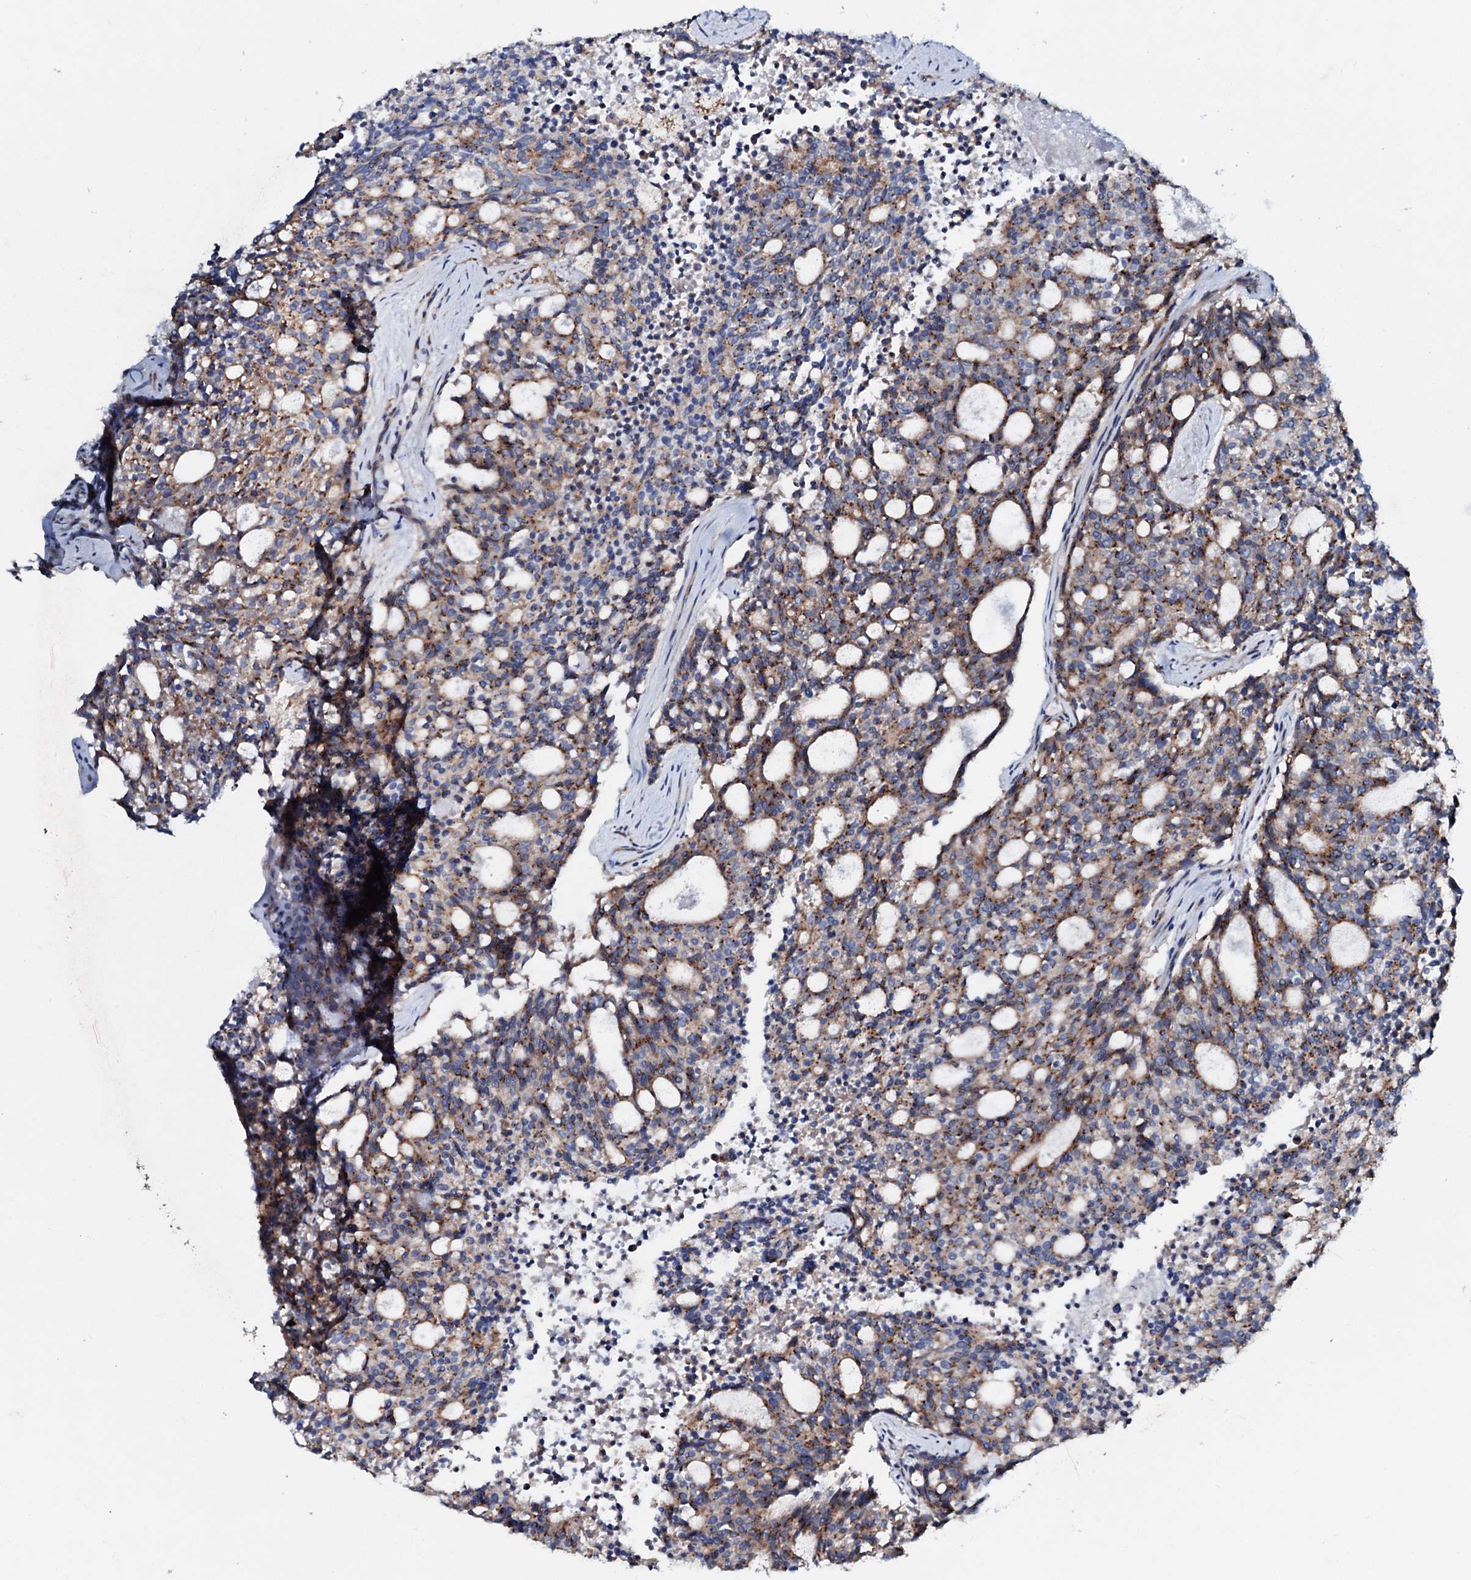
{"staining": {"intensity": "moderate", "quantity": ">75%", "location": "cytoplasmic/membranous"}, "tissue": "carcinoid", "cell_type": "Tumor cells", "image_type": "cancer", "snomed": [{"axis": "morphology", "description": "Carcinoid, malignant, NOS"}, {"axis": "topography", "description": "Pancreas"}], "caption": "Malignant carcinoid stained for a protein displays moderate cytoplasmic/membranous positivity in tumor cells.", "gene": "P2RX4", "patient": {"sex": "female", "age": 54}}